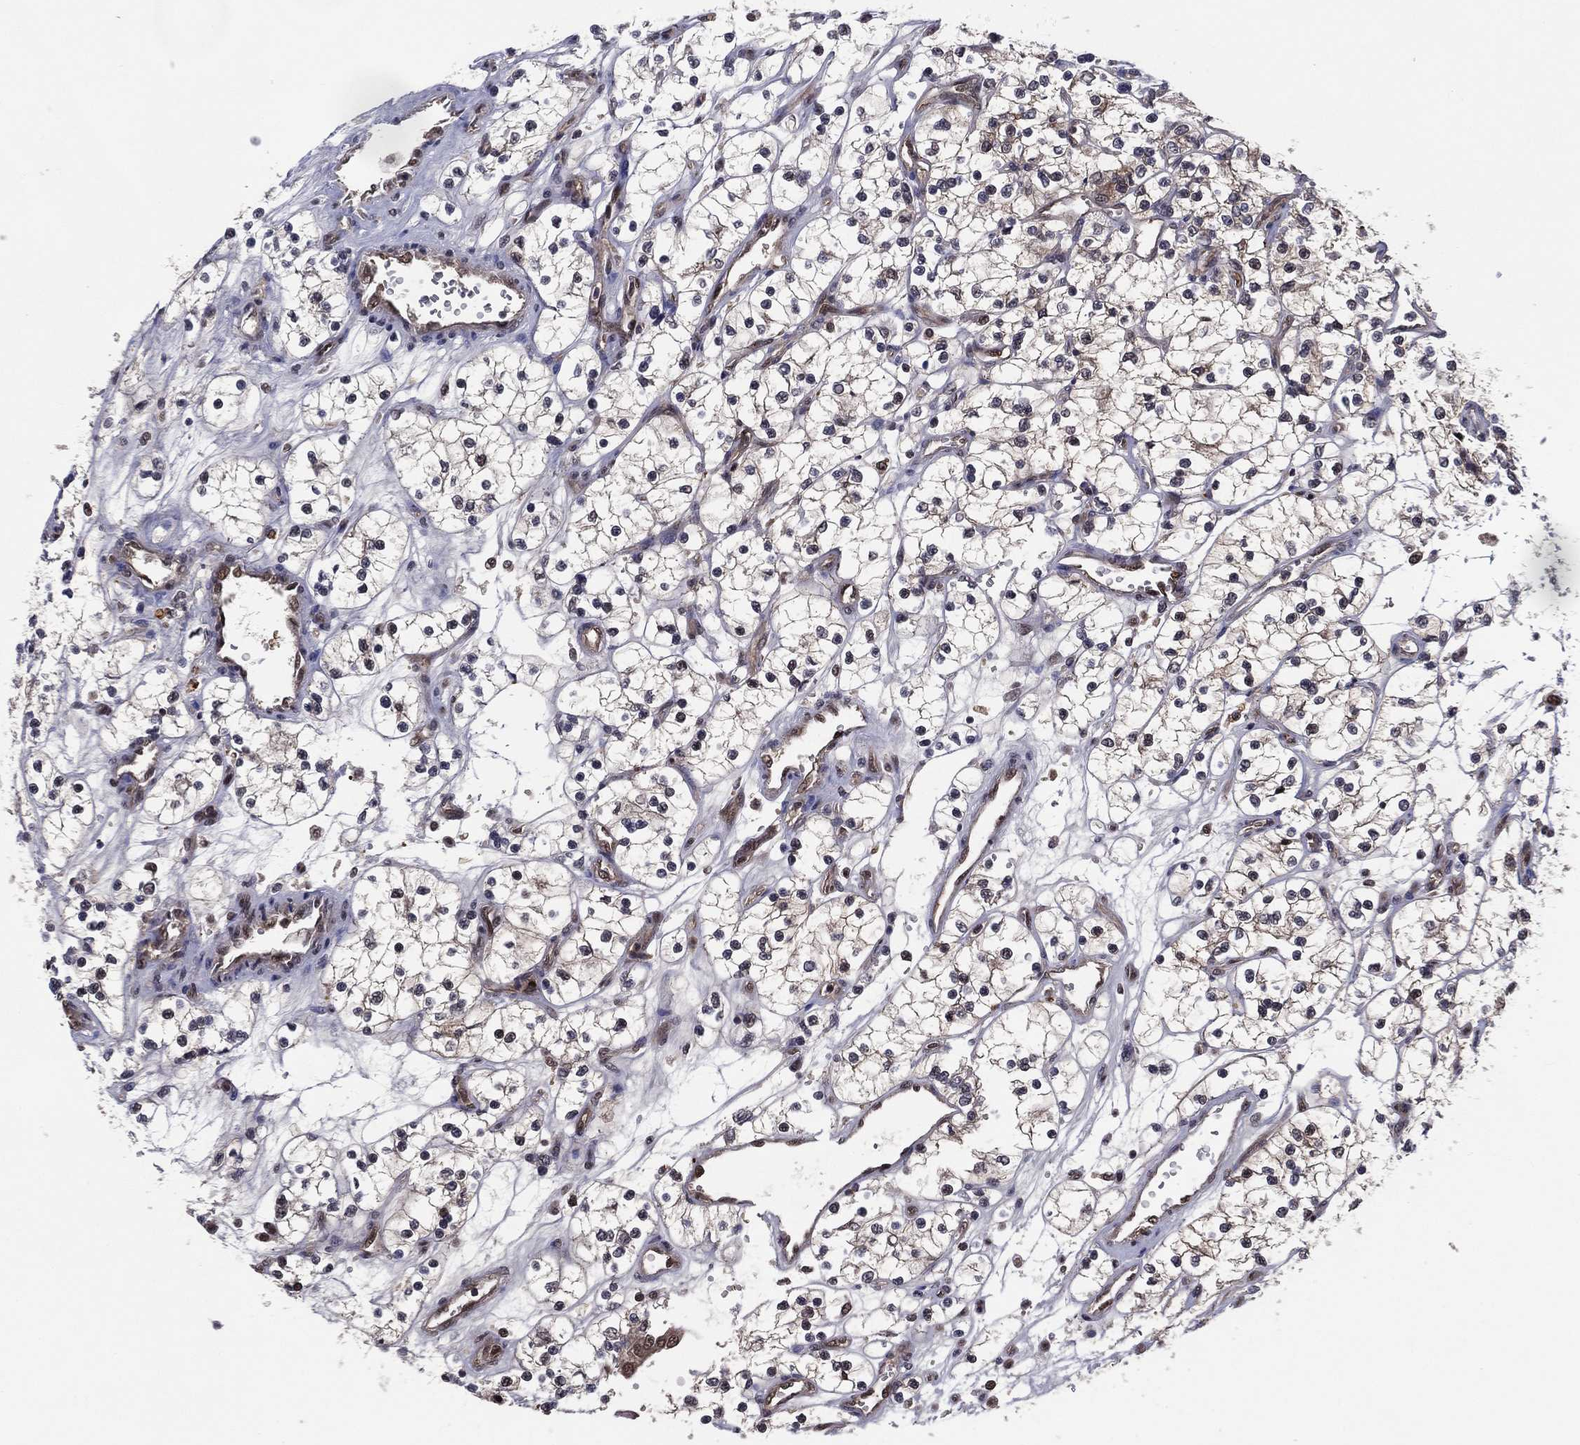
{"staining": {"intensity": "moderate", "quantity": "<25%", "location": "cytoplasmic/membranous"}, "tissue": "renal cancer", "cell_type": "Tumor cells", "image_type": "cancer", "snomed": [{"axis": "morphology", "description": "Adenocarcinoma, NOS"}, {"axis": "topography", "description": "Kidney"}], "caption": "Immunohistochemistry (IHC) (DAB) staining of renal adenocarcinoma reveals moderate cytoplasmic/membranous protein expression in about <25% of tumor cells.", "gene": "ICOSLG", "patient": {"sex": "female", "age": 69}}